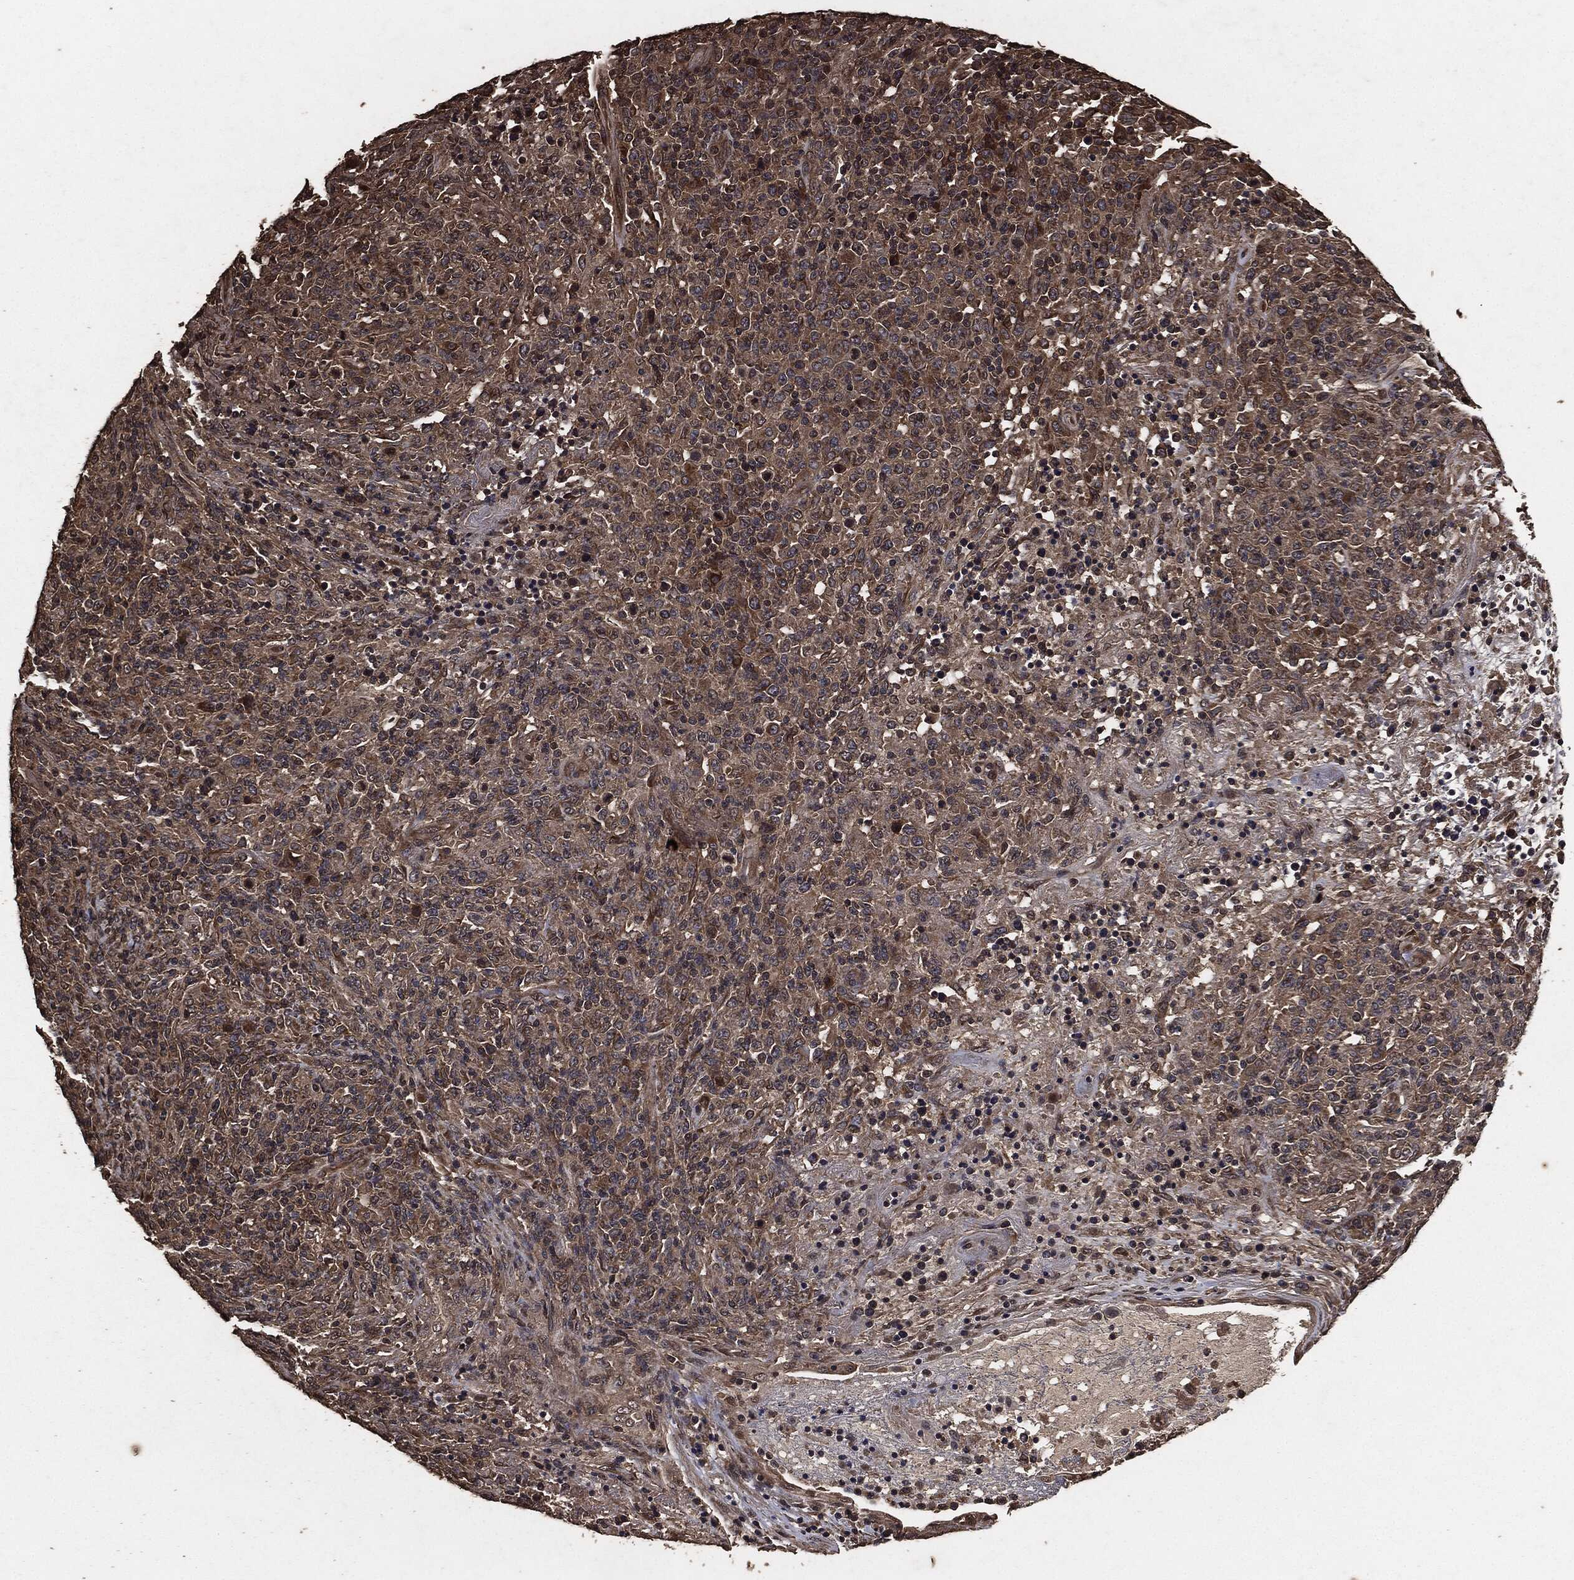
{"staining": {"intensity": "weak", "quantity": "25%-75%", "location": "cytoplasmic/membranous"}, "tissue": "lymphoma", "cell_type": "Tumor cells", "image_type": "cancer", "snomed": [{"axis": "morphology", "description": "Malignant lymphoma, non-Hodgkin's type, High grade"}, {"axis": "topography", "description": "Lung"}], "caption": "Immunohistochemical staining of human lymphoma reveals weak cytoplasmic/membranous protein expression in approximately 25%-75% of tumor cells.", "gene": "AKT1S1", "patient": {"sex": "male", "age": 79}}